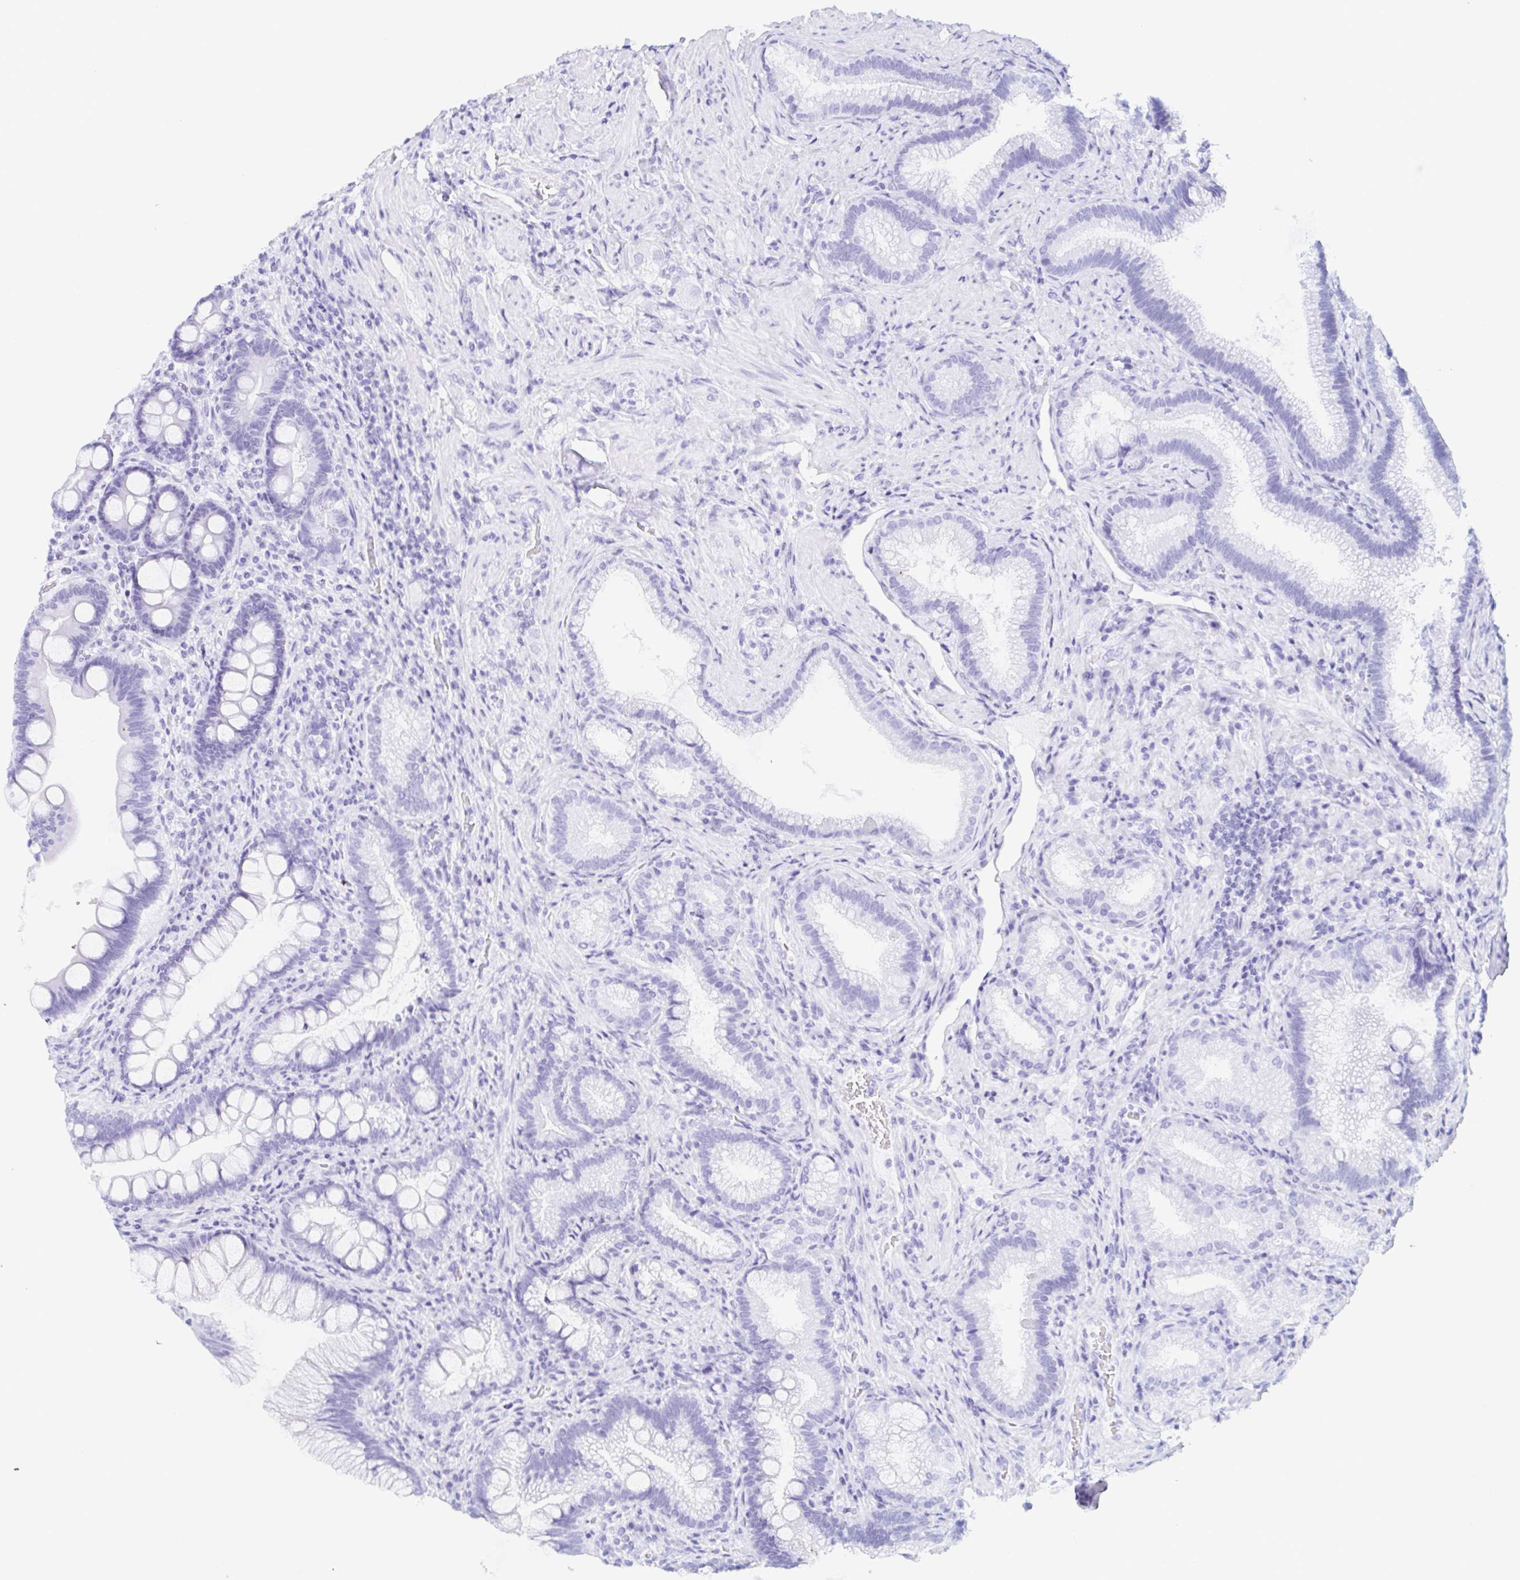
{"staining": {"intensity": "moderate", "quantity": "<25%", "location": "cytoplasmic/membranous"}, "tissue": "duodenum", "cell_type": "Glandular cells", "image_type": "normal", "snomed": [{"axis": "morphology", "description": "Normal tissue, NOS"}, {"axis": "topography", "description": "Pancreas"}, {"axis": "topography", "description": "Duodenum"}], "caption": "A low amount of moderate cytoplasmic/membranous expression is appreciated in about <25% of glandular cells in benign duodenum.", "gene": "LDLRAD1", "patient": {"sex": "male", "age": 59}}